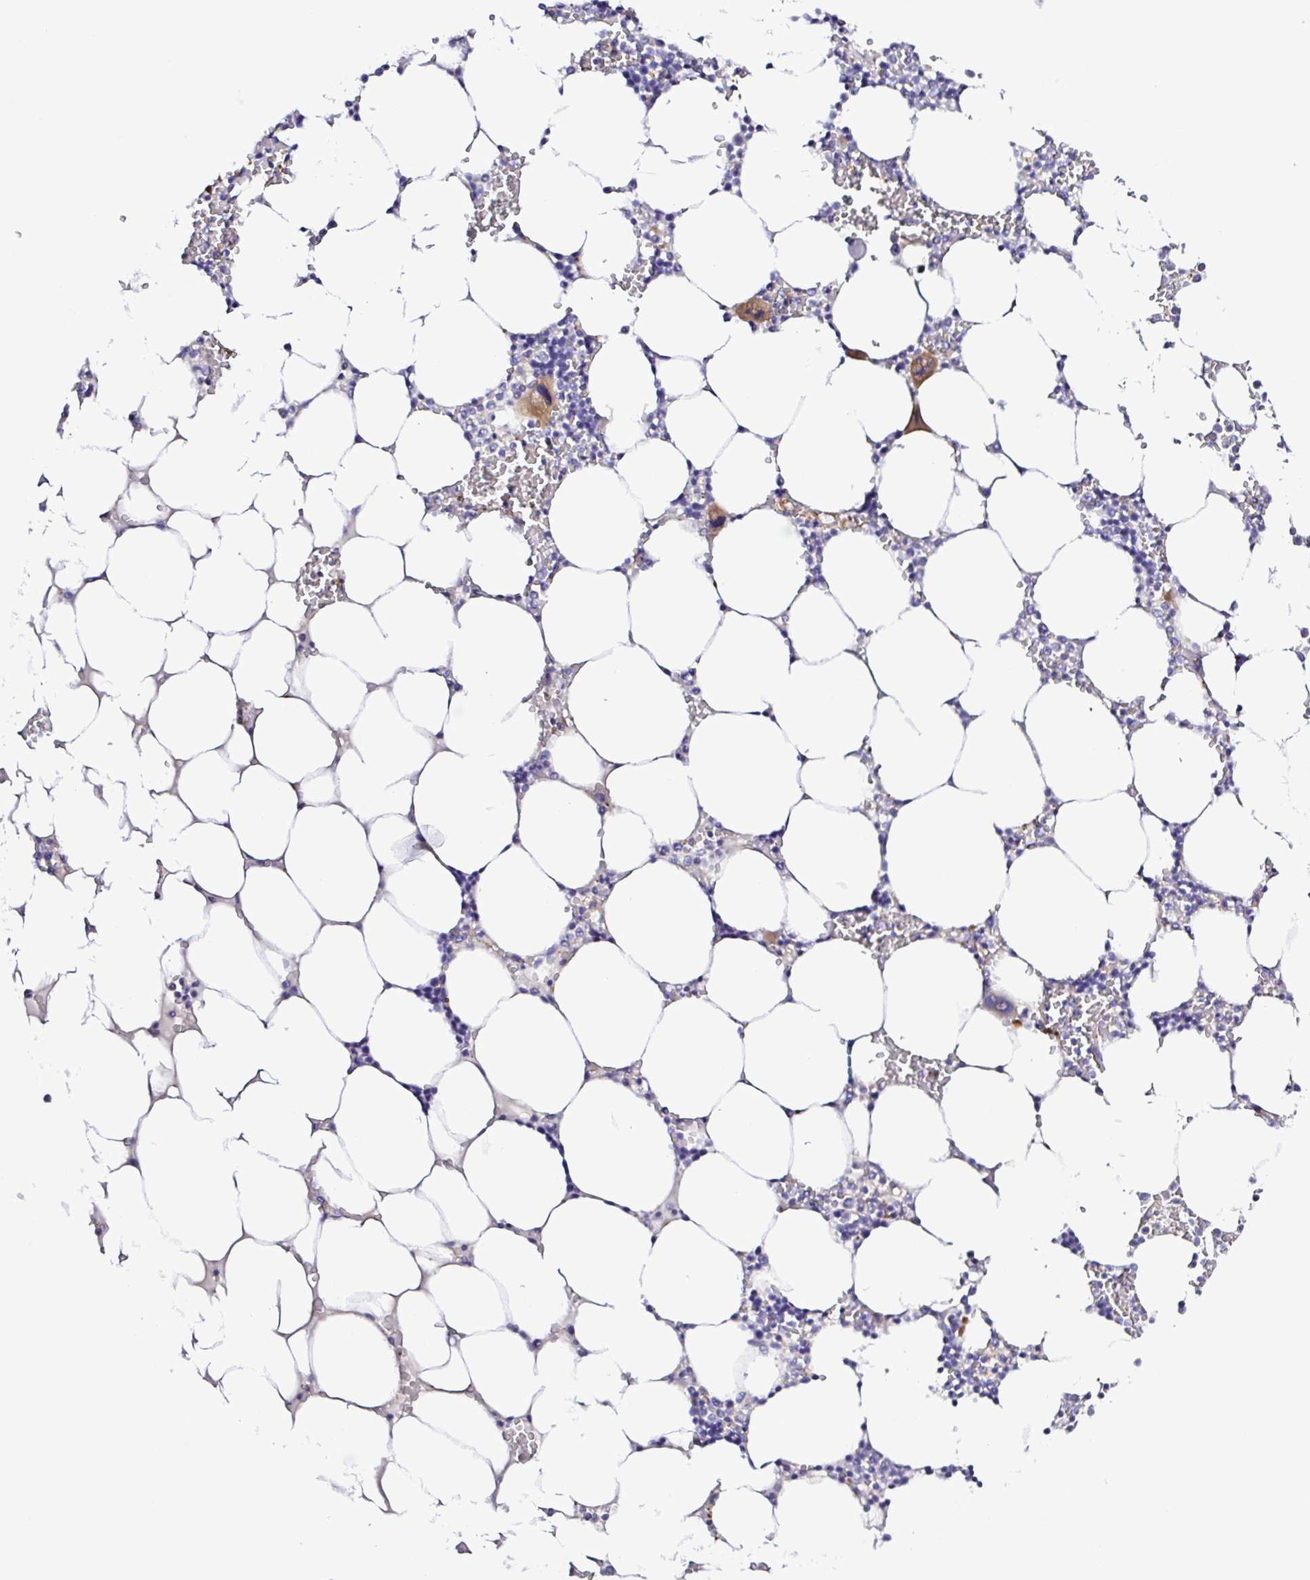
{"staining": {"intensity": "moderate", "quantity": "<25%", "location": "cytoplasmic/membranous"}, "tissue": "bone marrow", "cell_type": "Hematopoietic cells", "image_type": "normal", "snomed": [{"axis": "morphology", "description": "Normal tissue, NOS"}, {"axis": "topography", "description": "Bone marrow"}], "caption": "A high-resolution image shows immunohistochemistry staining of unremarkable bone marrow, which demonstrates moderate cytoplasmic/membranous expression in approximately <25% of hematopoietic cells. (brown staining indicates protein expression, while blue staining denotes nuclei).", "gene": "GABBR2", "patient": {"sex": "male", "age": 64}}